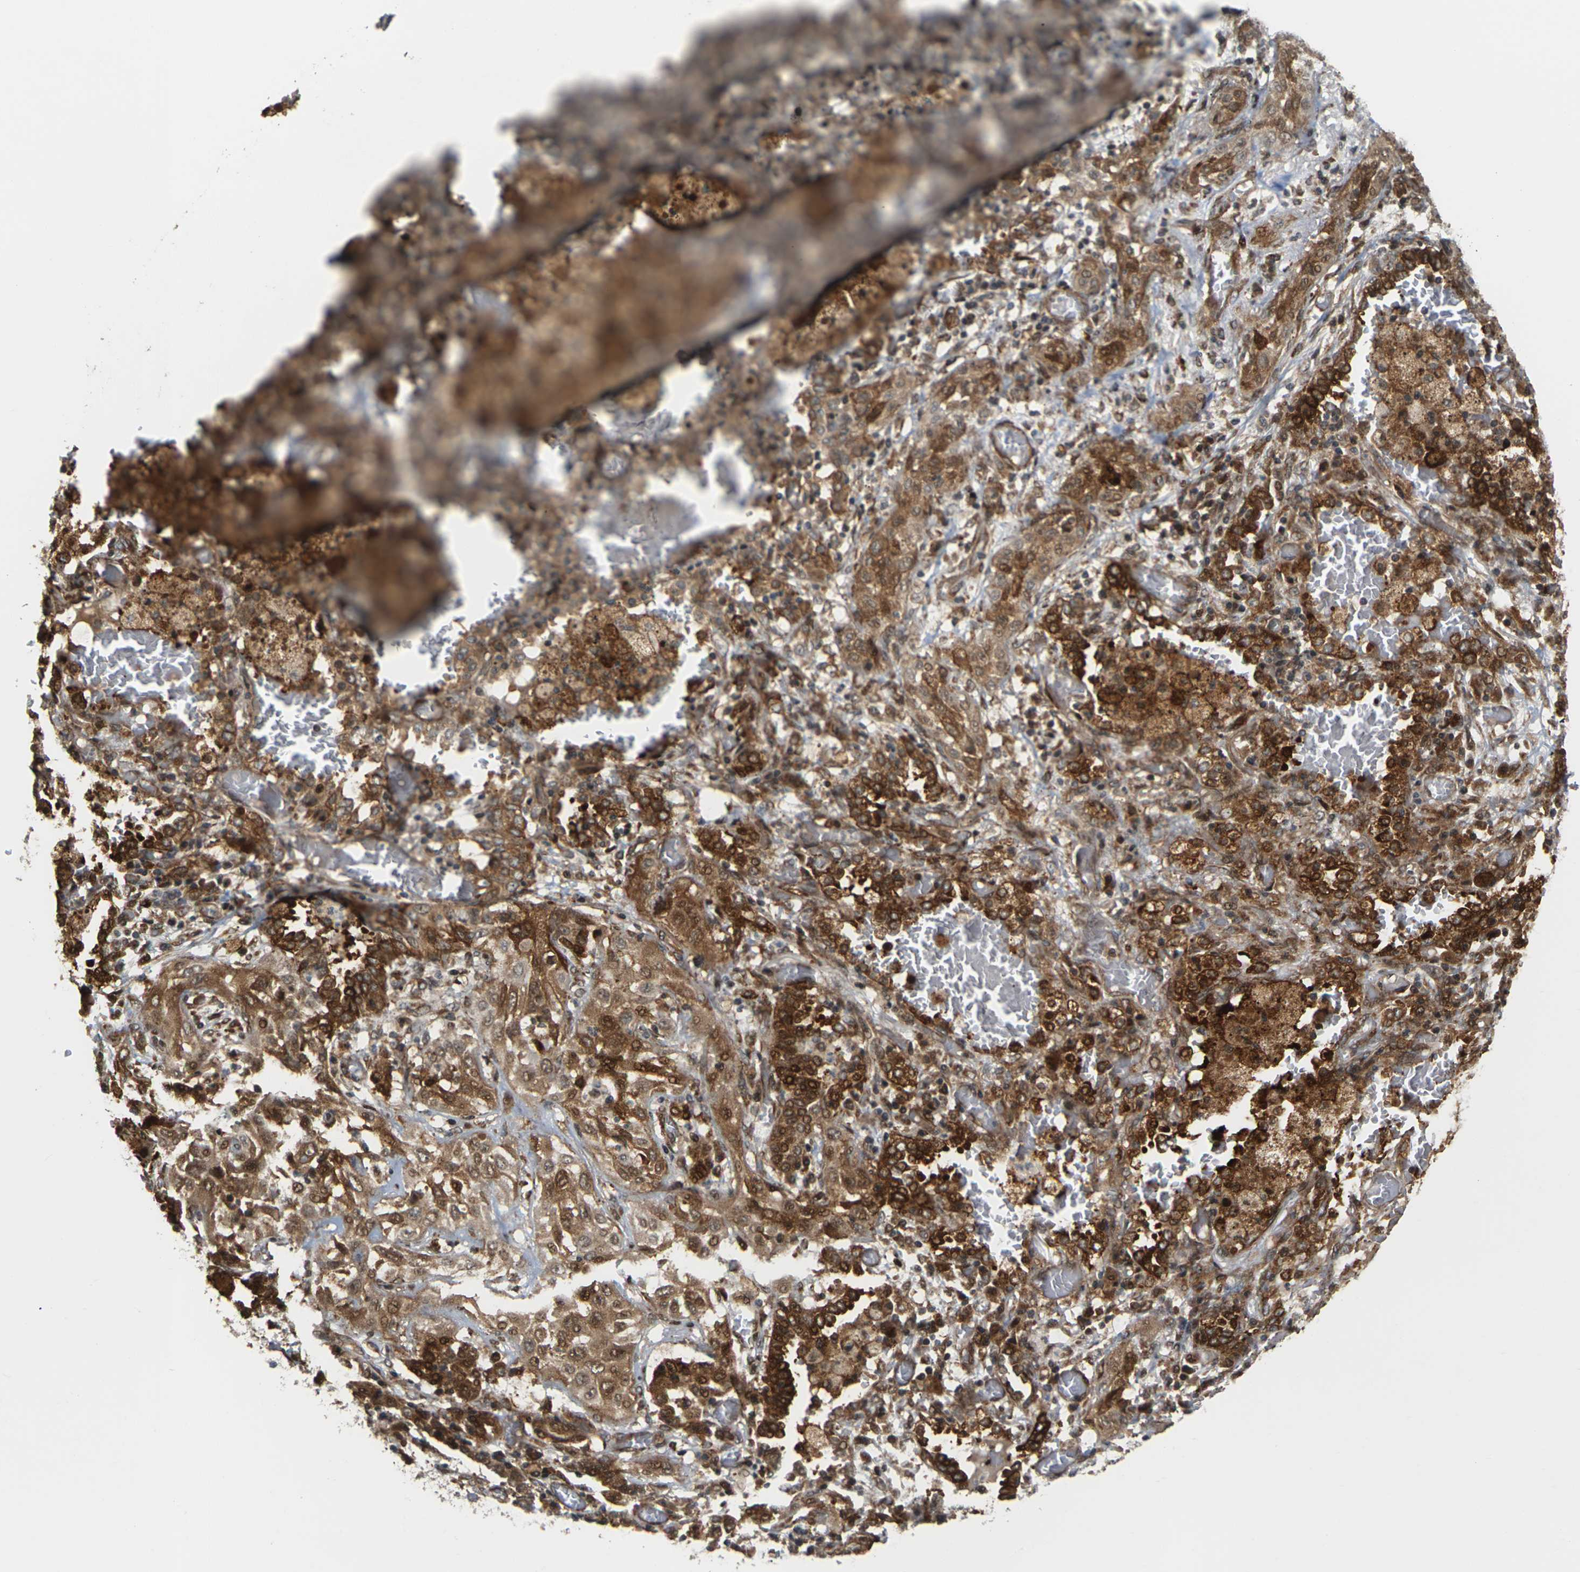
{"staining": {"intensity": "moderate", "quantity": ">75%", "location": "cytoplasmic/membranous,nuclear"}, "tissue": "lung cancer", "cell_type": "Tumor cells", "image_type": "cancer", "snomed": [{"axis": "morphology", "description": "Squamous cell carcinoma, NOS"}, {"axis": "topography", "description": "Lung"}], "caption": "Lung squamous cell carcinoma stained for a protein (brown) demonstrates moderate cytoplasmic/membranous and nuclear positive staining in approximately >75% of tumor cells.", "gene": "ROBO1", "patient": {"sex": "female", "age": 47}}